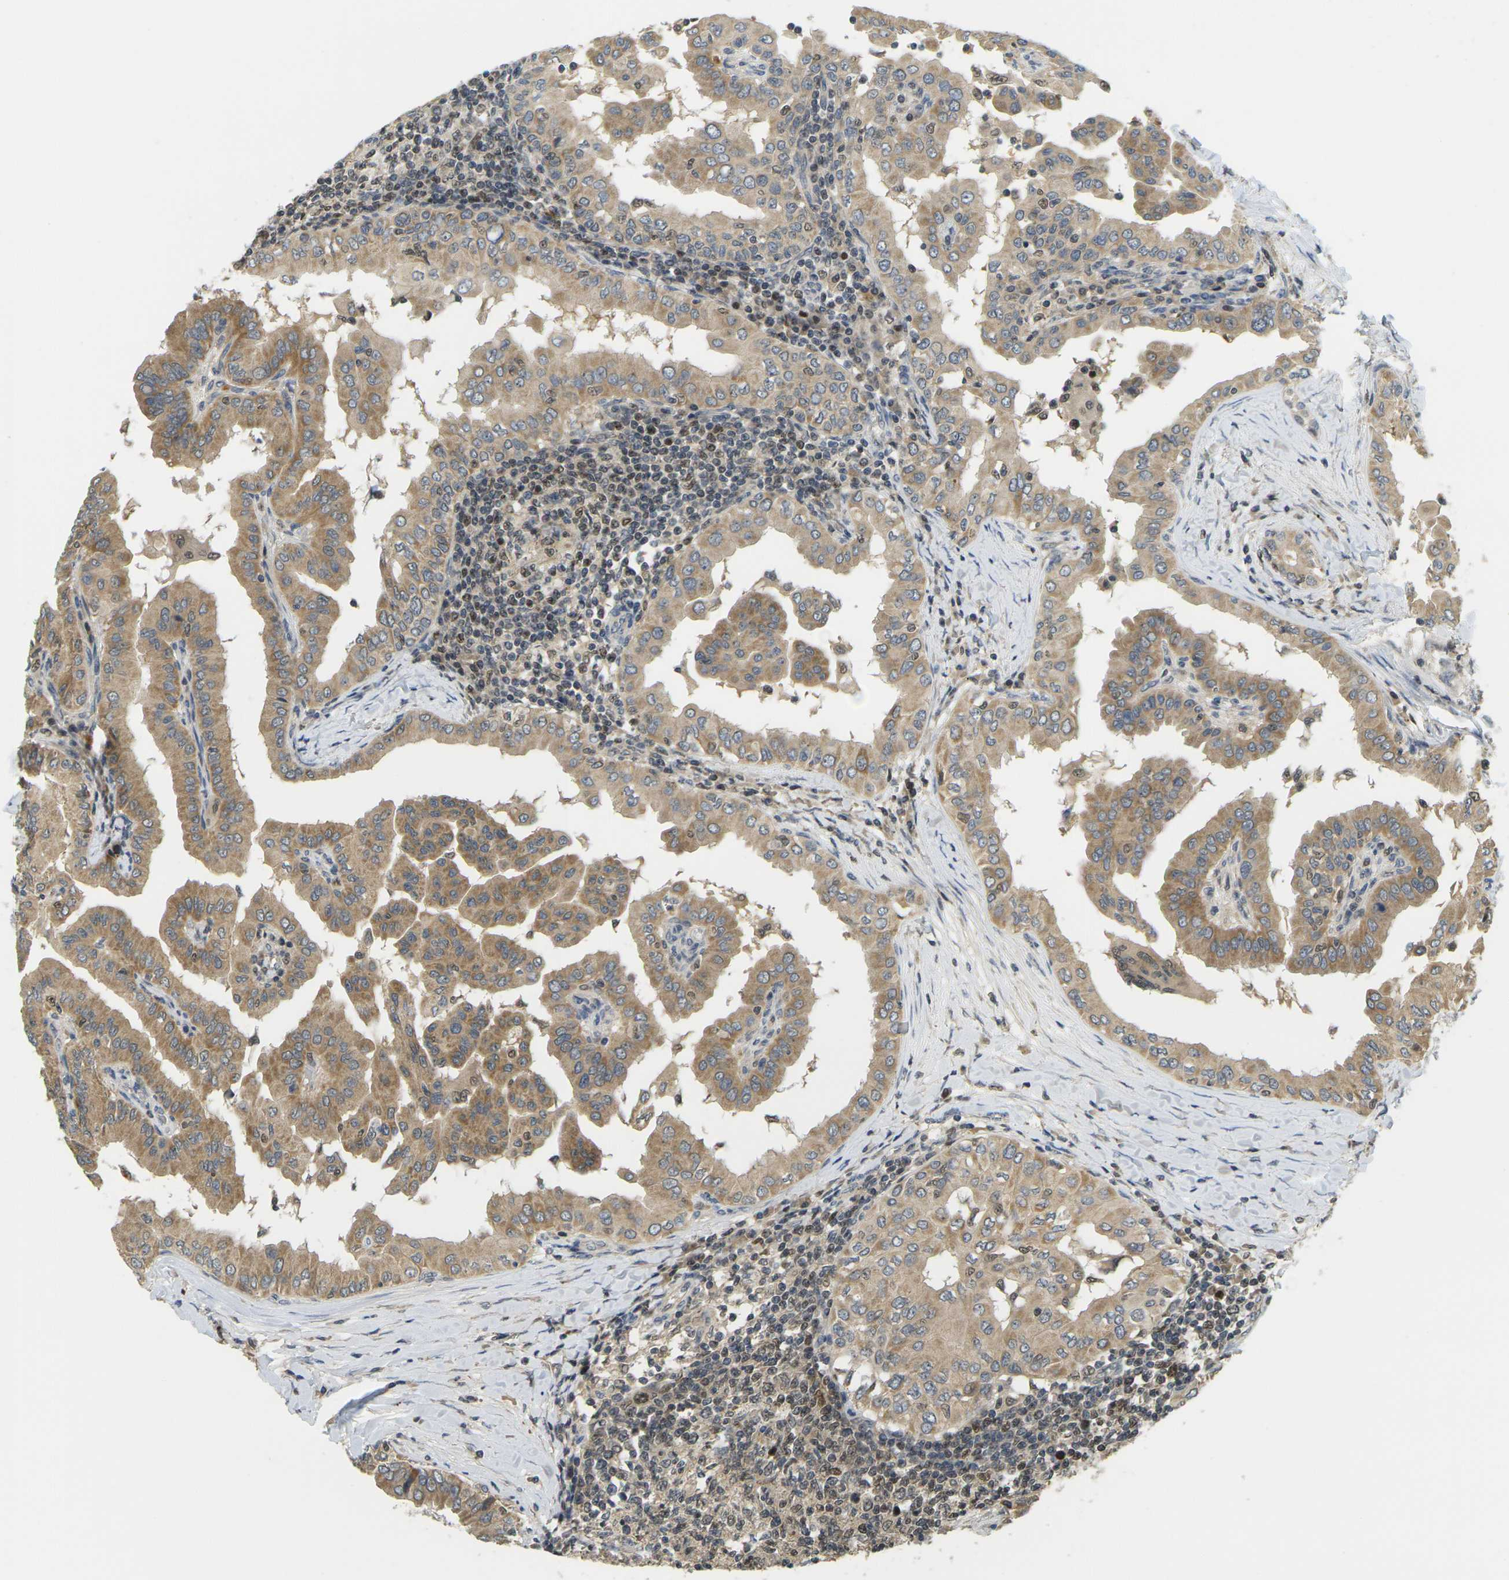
{"staining": {"intensity": "moderate", "quantity": ">75%", "location": "cytoplasmic/membranous"}, "tissue": "thyroid cancer", "cell_type": "Tumor cells", "image_type": "cancer", "snomed": [{"axis": "morphology", "description": "Papillary adenocarcinoma, NOS"}, {"axis": "topography", "description": "Thyroid gland"}], "caption": "Thyroid cancer (papillary adenocarcinoma) was stained to show a protein in brown. There is medium levels of moderate cytoplasmic/membranous staining in about >75% of tumor cells.", "gene": "KLHL8", "patient": {"sex": "male", "age": 33}}